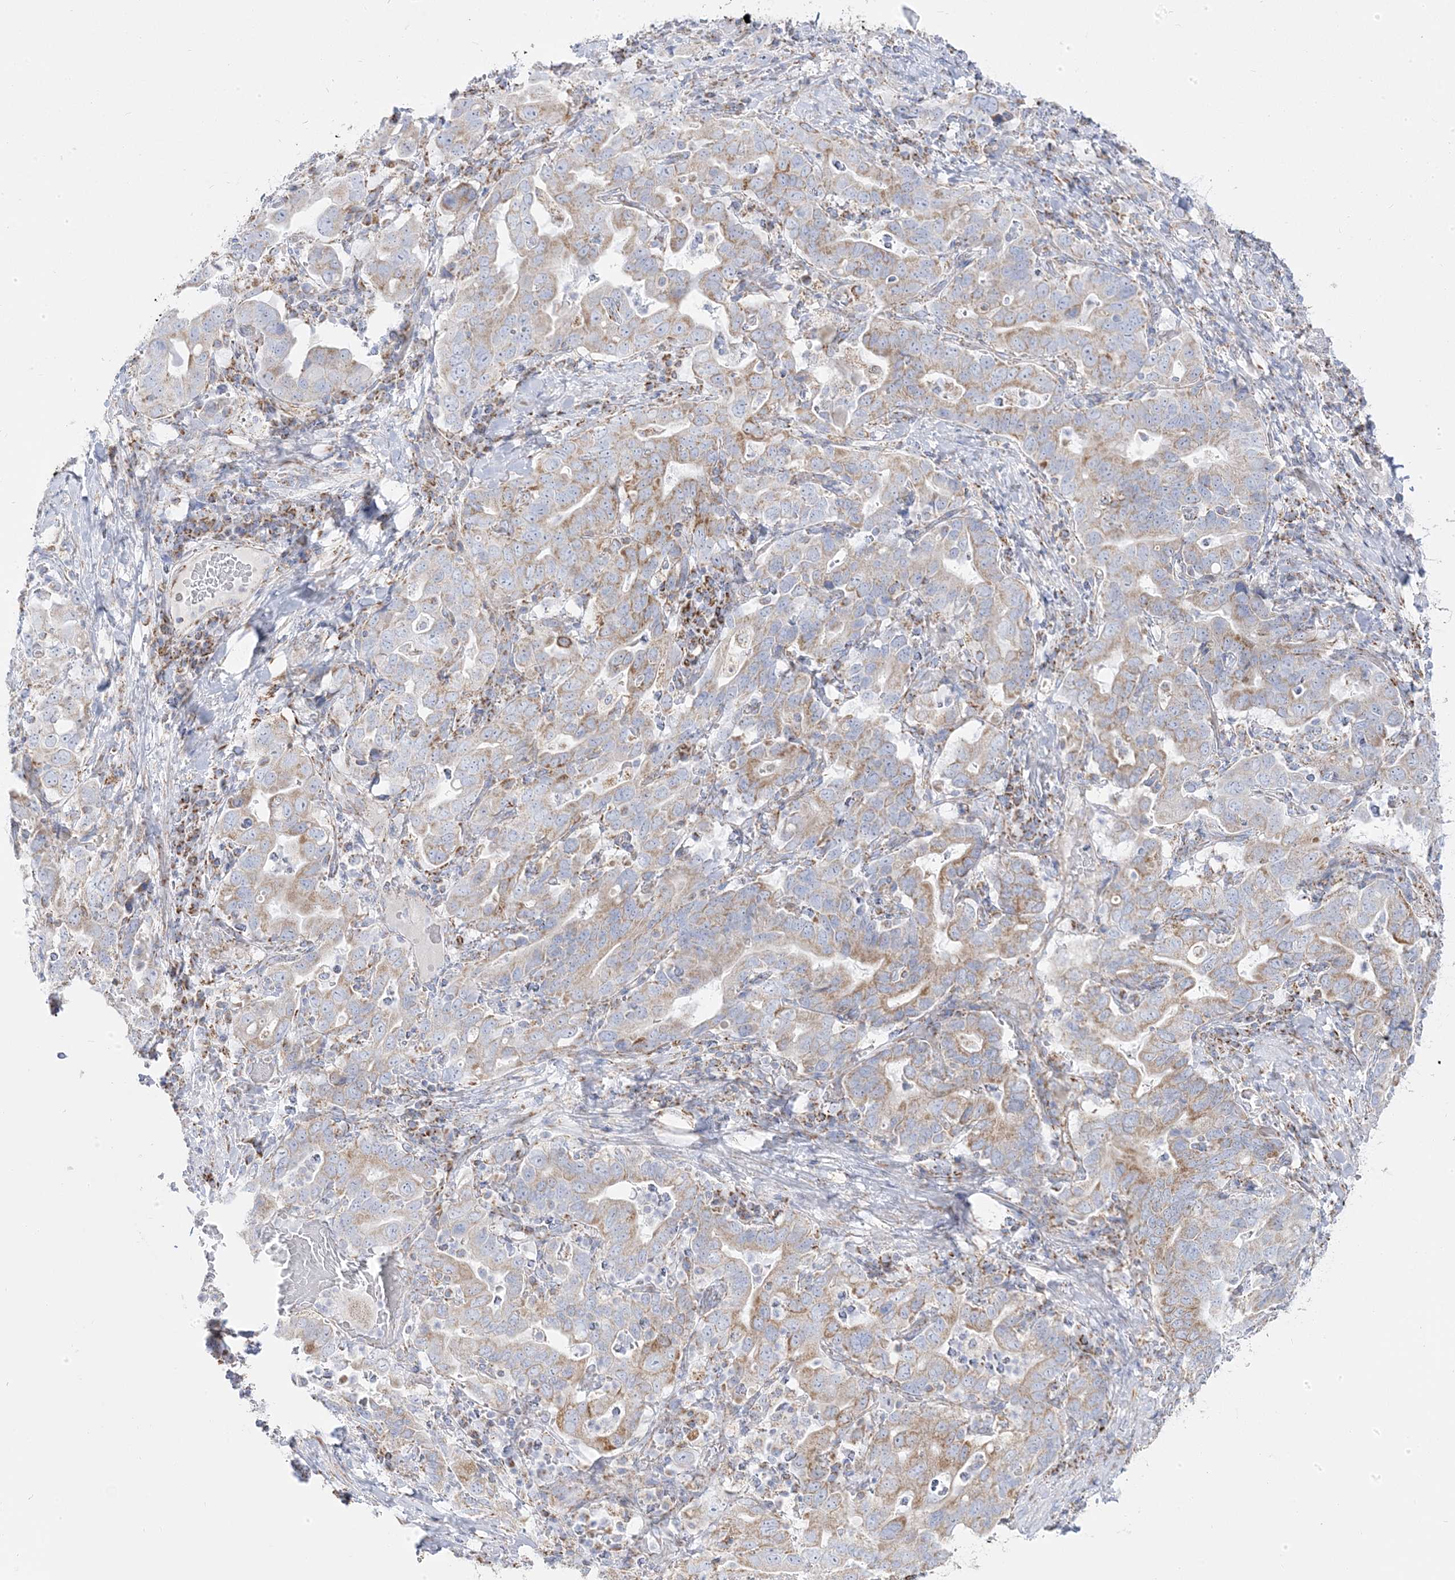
{"staining": {"intensity": "moderate", "quantity": "25%-75%", "location": "cytoplasmic/membranous"}, "tissue": "stomach cancer", "cell_type": "Tumor cells", "image_type": "cancer", "snomed": [{"axis": "morphology", "description": "Adenocarcinoma, NOS"}, {"axis": "topography", "description": "Stomach, upper"}], "caption": "Immunohistochemistry (IHC) (DAB (3,3'-diaminobenzidine)) staining of stomach cancer exhibits moderate cytoplasmic/membranous protein staining in approximately 25%-75% of tumor cells.", "gene": "PCCB", "patient": {"sex": "male", "age": 62}}